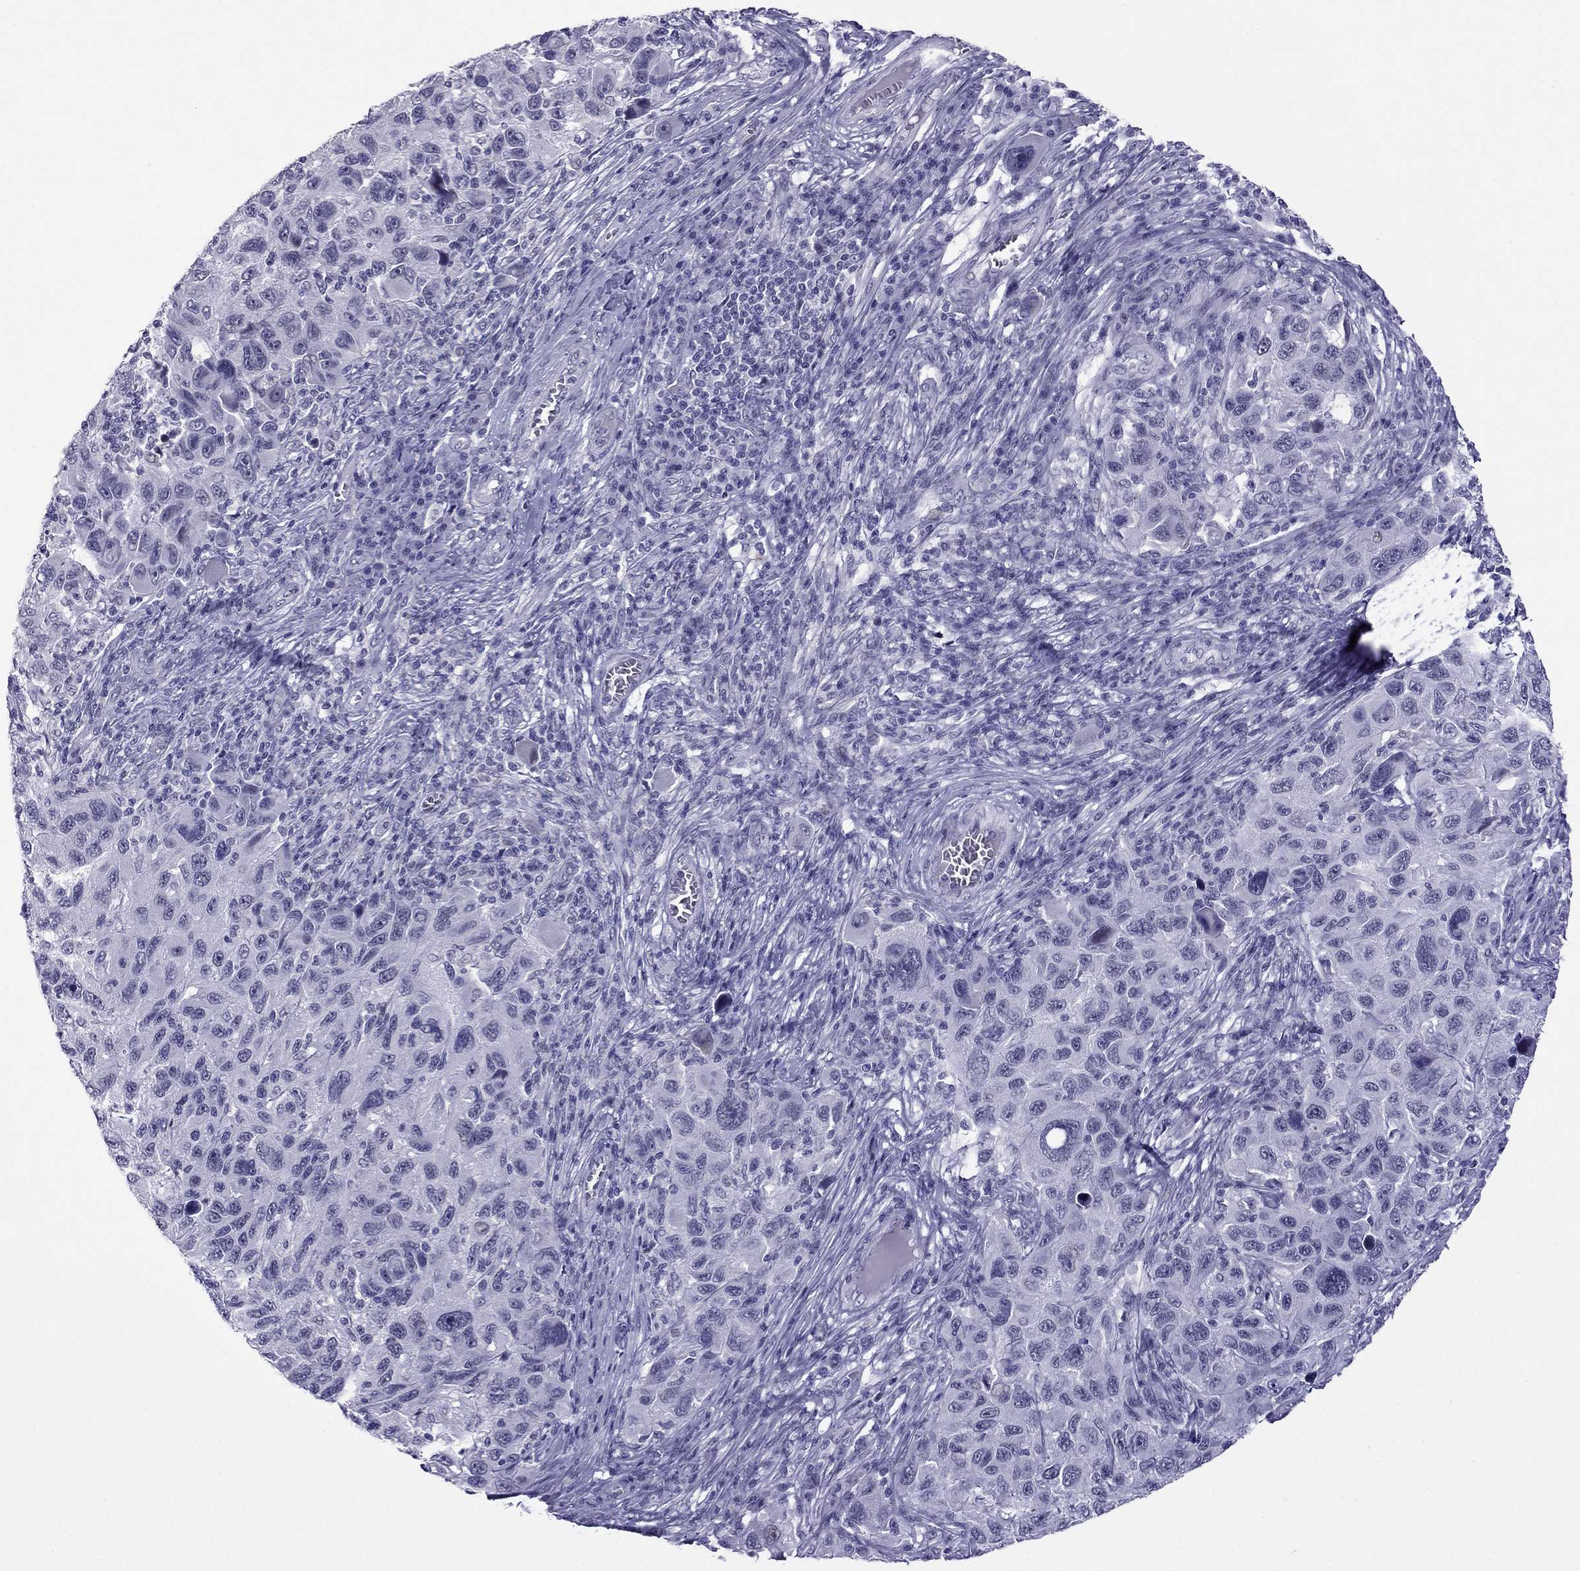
{"staining": {"intensity": "negative", "quantity": "none", "location": "none"}, "tissue": "melanoma", "cell_type": "Tumor cells", "image_type": "cancer", "snomed": [{"axis": "morphology", "description": "Malignant melanoma, NOS"}, {"axis": "topography", "description": "Skin"}], "caption": "Human melanoma stained for a protein using immunohistochemistry (IHC) exhibits no staining in tumor cells.", "gene": "MYLK3", "patient": {"sex": "male", "age": 53}}